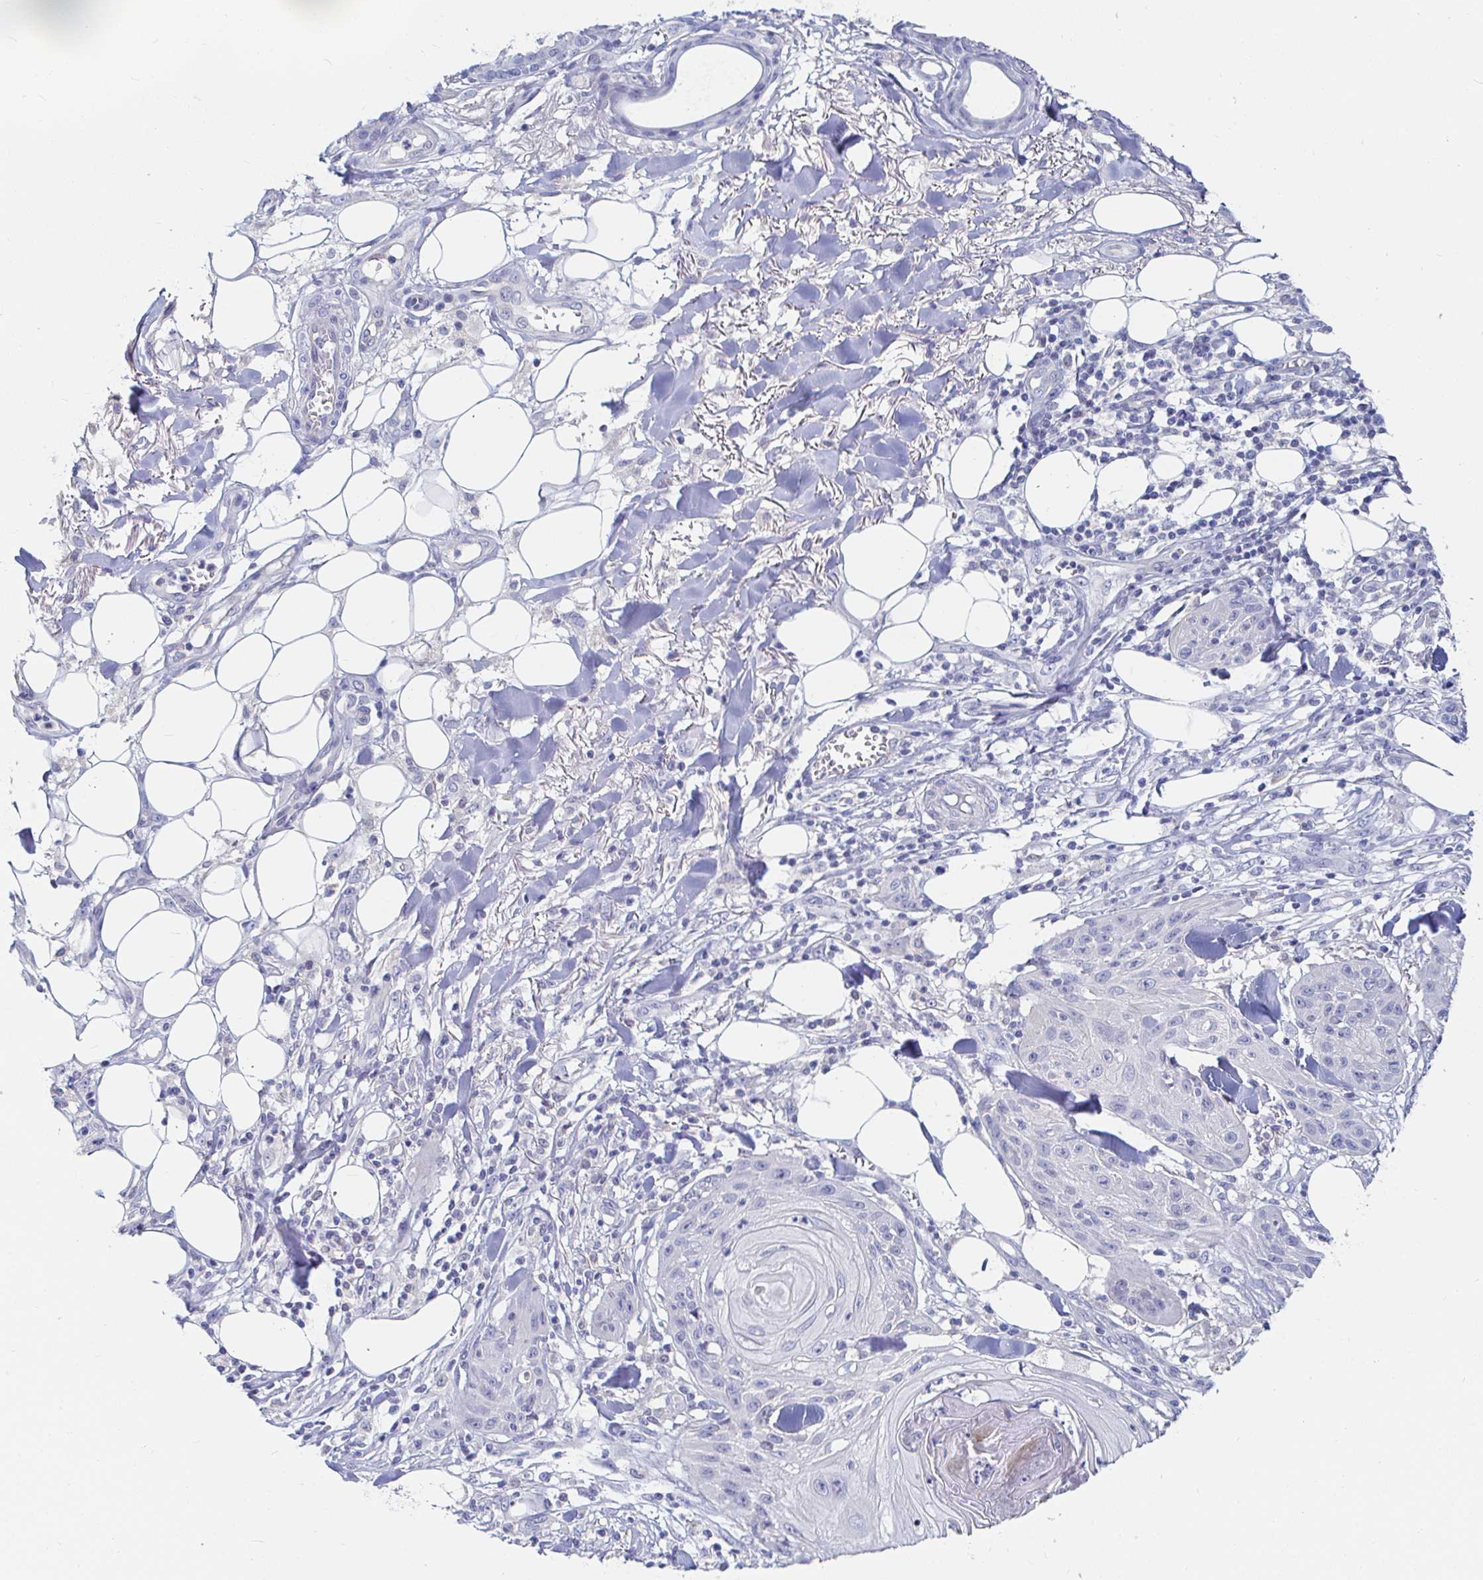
{"staining": {"intensity": "negative", "quantity": "none", "location": "none"}, "tissue": "skin cancer", "cell_type": "Tumor cells", "image_type": "cancer", "snomed": [{"axis": "morphology", "description": "Squamous cell carcinoma, NOS"}, {"axis": "topography", "description": "Skin"}], "caption": "Tumor cells show no significant staining in skin squamous cell carcinoma.", "gene": "PDE6B", "patient": {"sex": "female", "age": 88}}